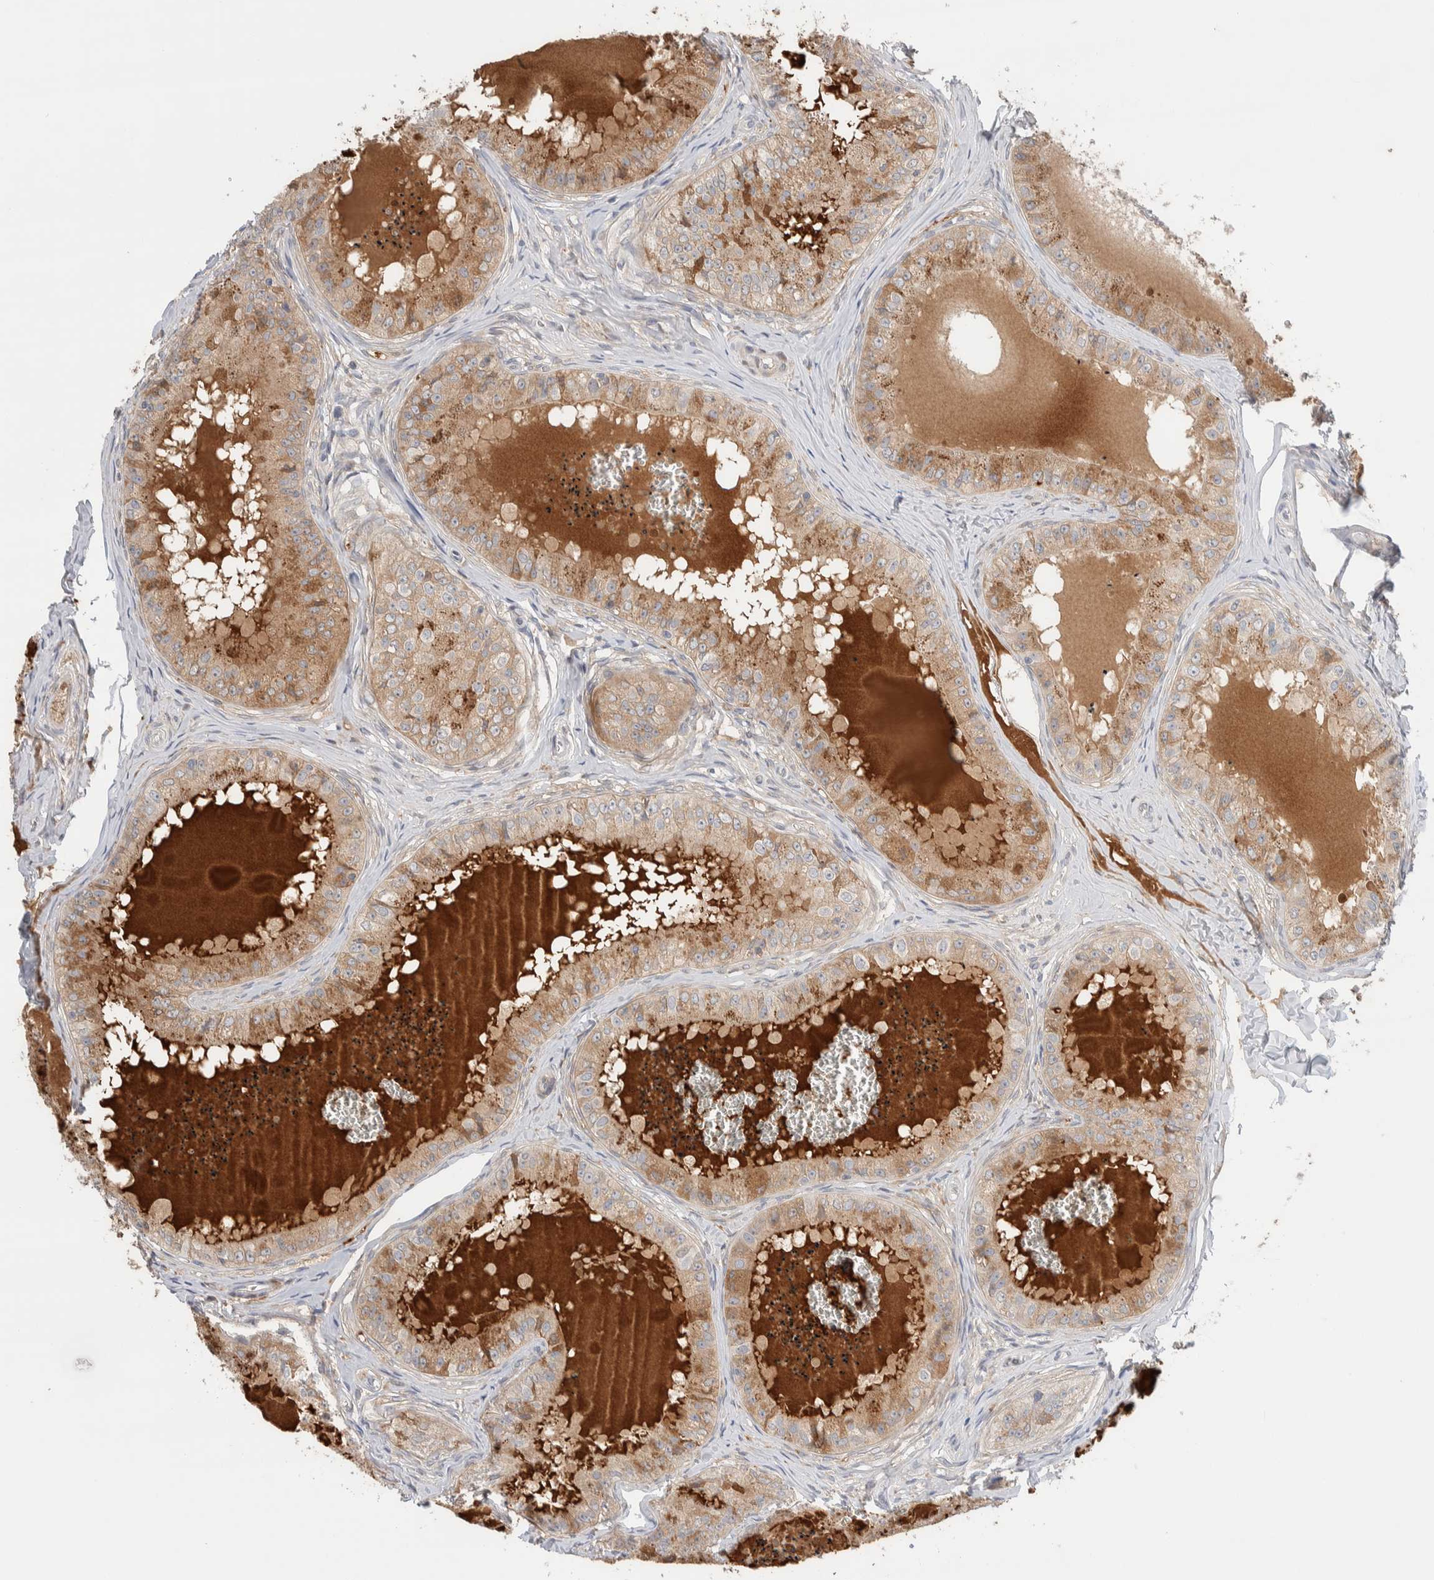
{"staining": {"intensity": "weak", "quantity": "25%-75%", "location": "cytoplasmic/membranous"}, "tissue": "epididymis", "cell_type": "Glandular cells", "image_type": "normal", "snomed": [{"axis": "morphology", "description": "Normal tissue, NOS"}, {"axis": "topography", "description": "Epididymis"}], "caption": "Protein staining of unremarkable epididymis reveals weak cytoplasmic/membranous expression in about 25%-75% of glandular cells.", "gene": "RUSF1", "patient": {"sex": "male", "age": 31}}